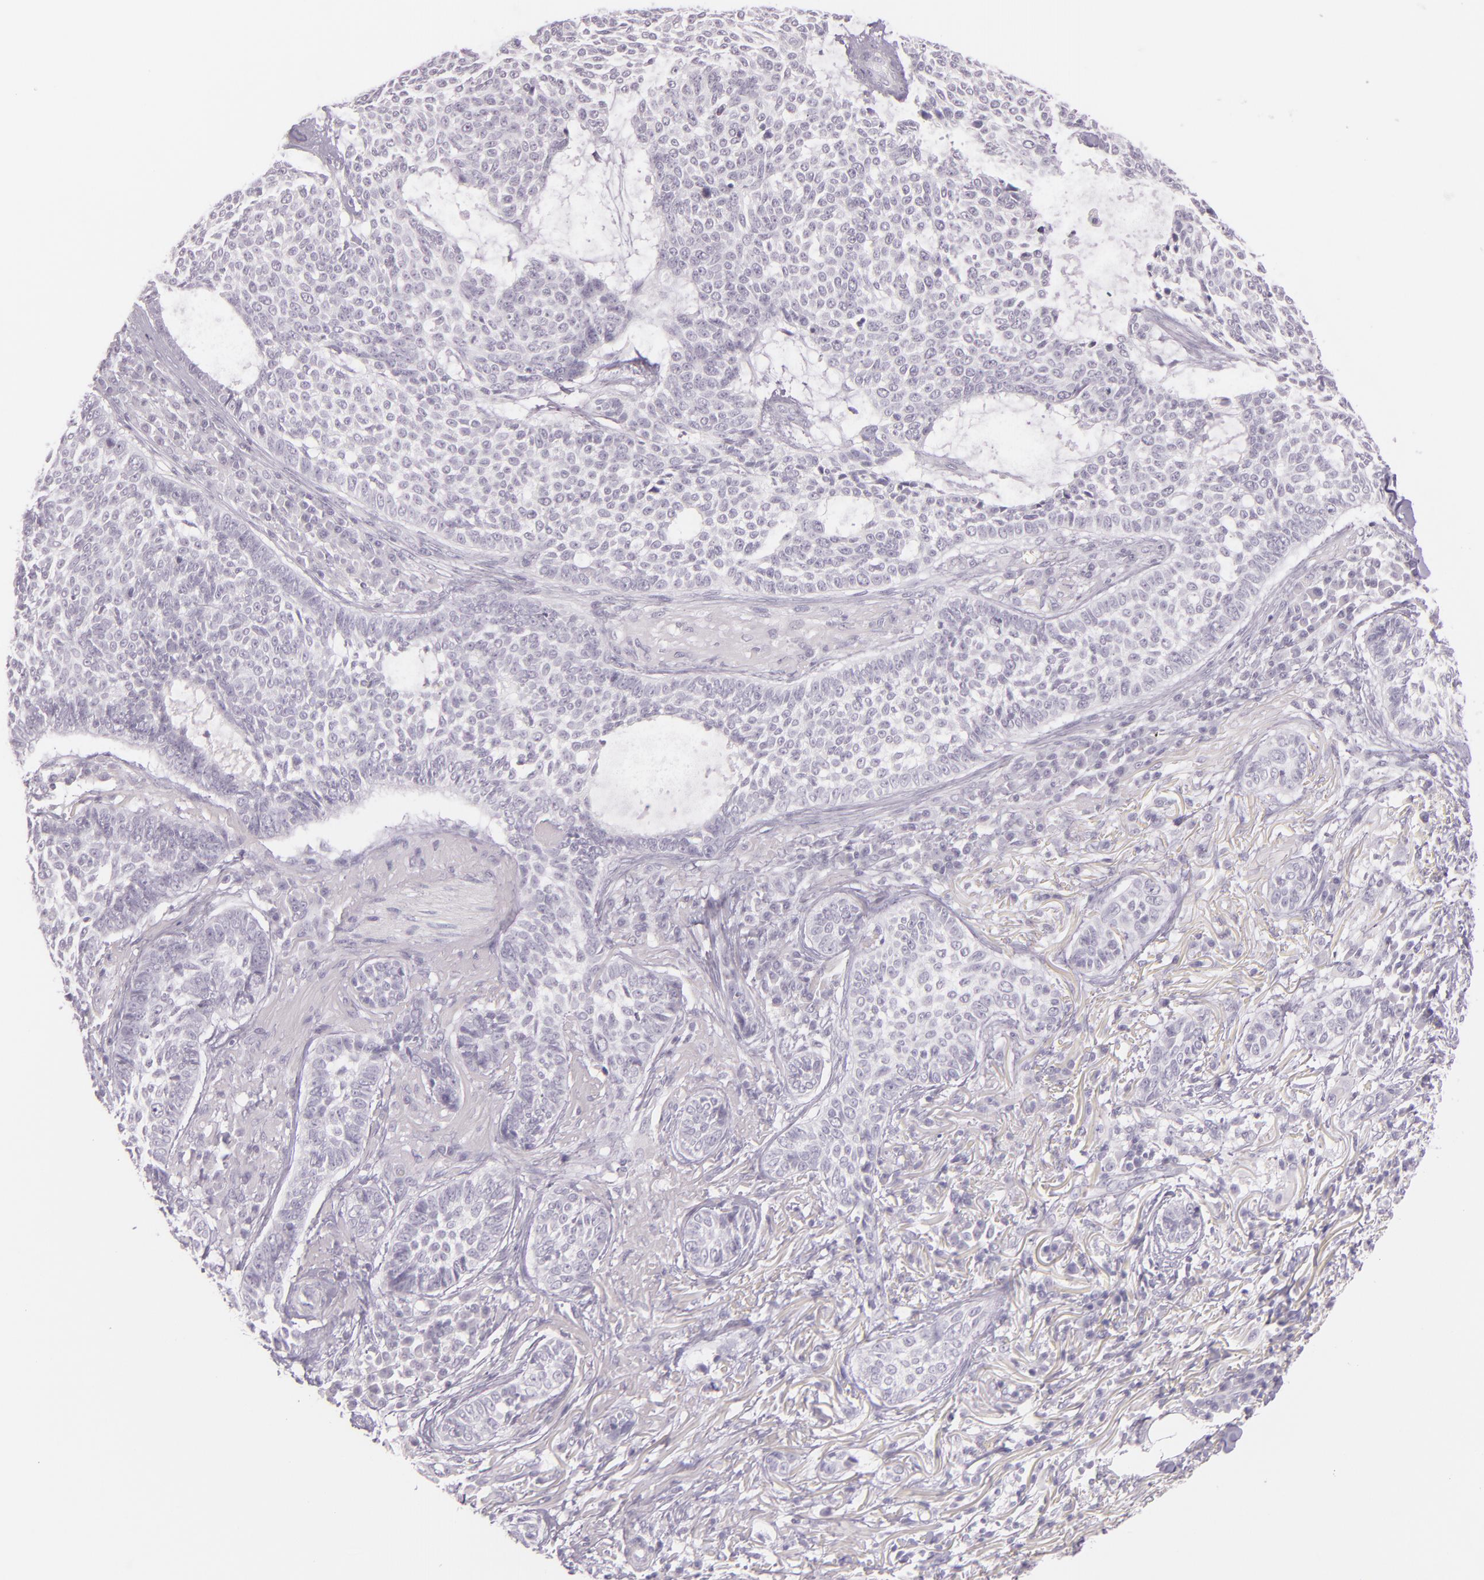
{"staining": {"intensity": "negative", "quantity": "none", "location": "none"}, "tissue": "skin cancer", "cell_type": "Tumor cells", "image_type": "cancer", "snomed": [{"axis": "morphology", "description": "Basal cell carcinoma"}, {"axis": "topography", "description": "Skin"}], "caption": "High magnification brightfield microscopy of skin cancer stained with DAB (brown) and counterstained with hematoxylin (blue): tumor cells show no significant expression. (DAB IHC with hematoxylin counter stain).", "gene": "CBS", "patient": {"sex": "female", "age": 89}}